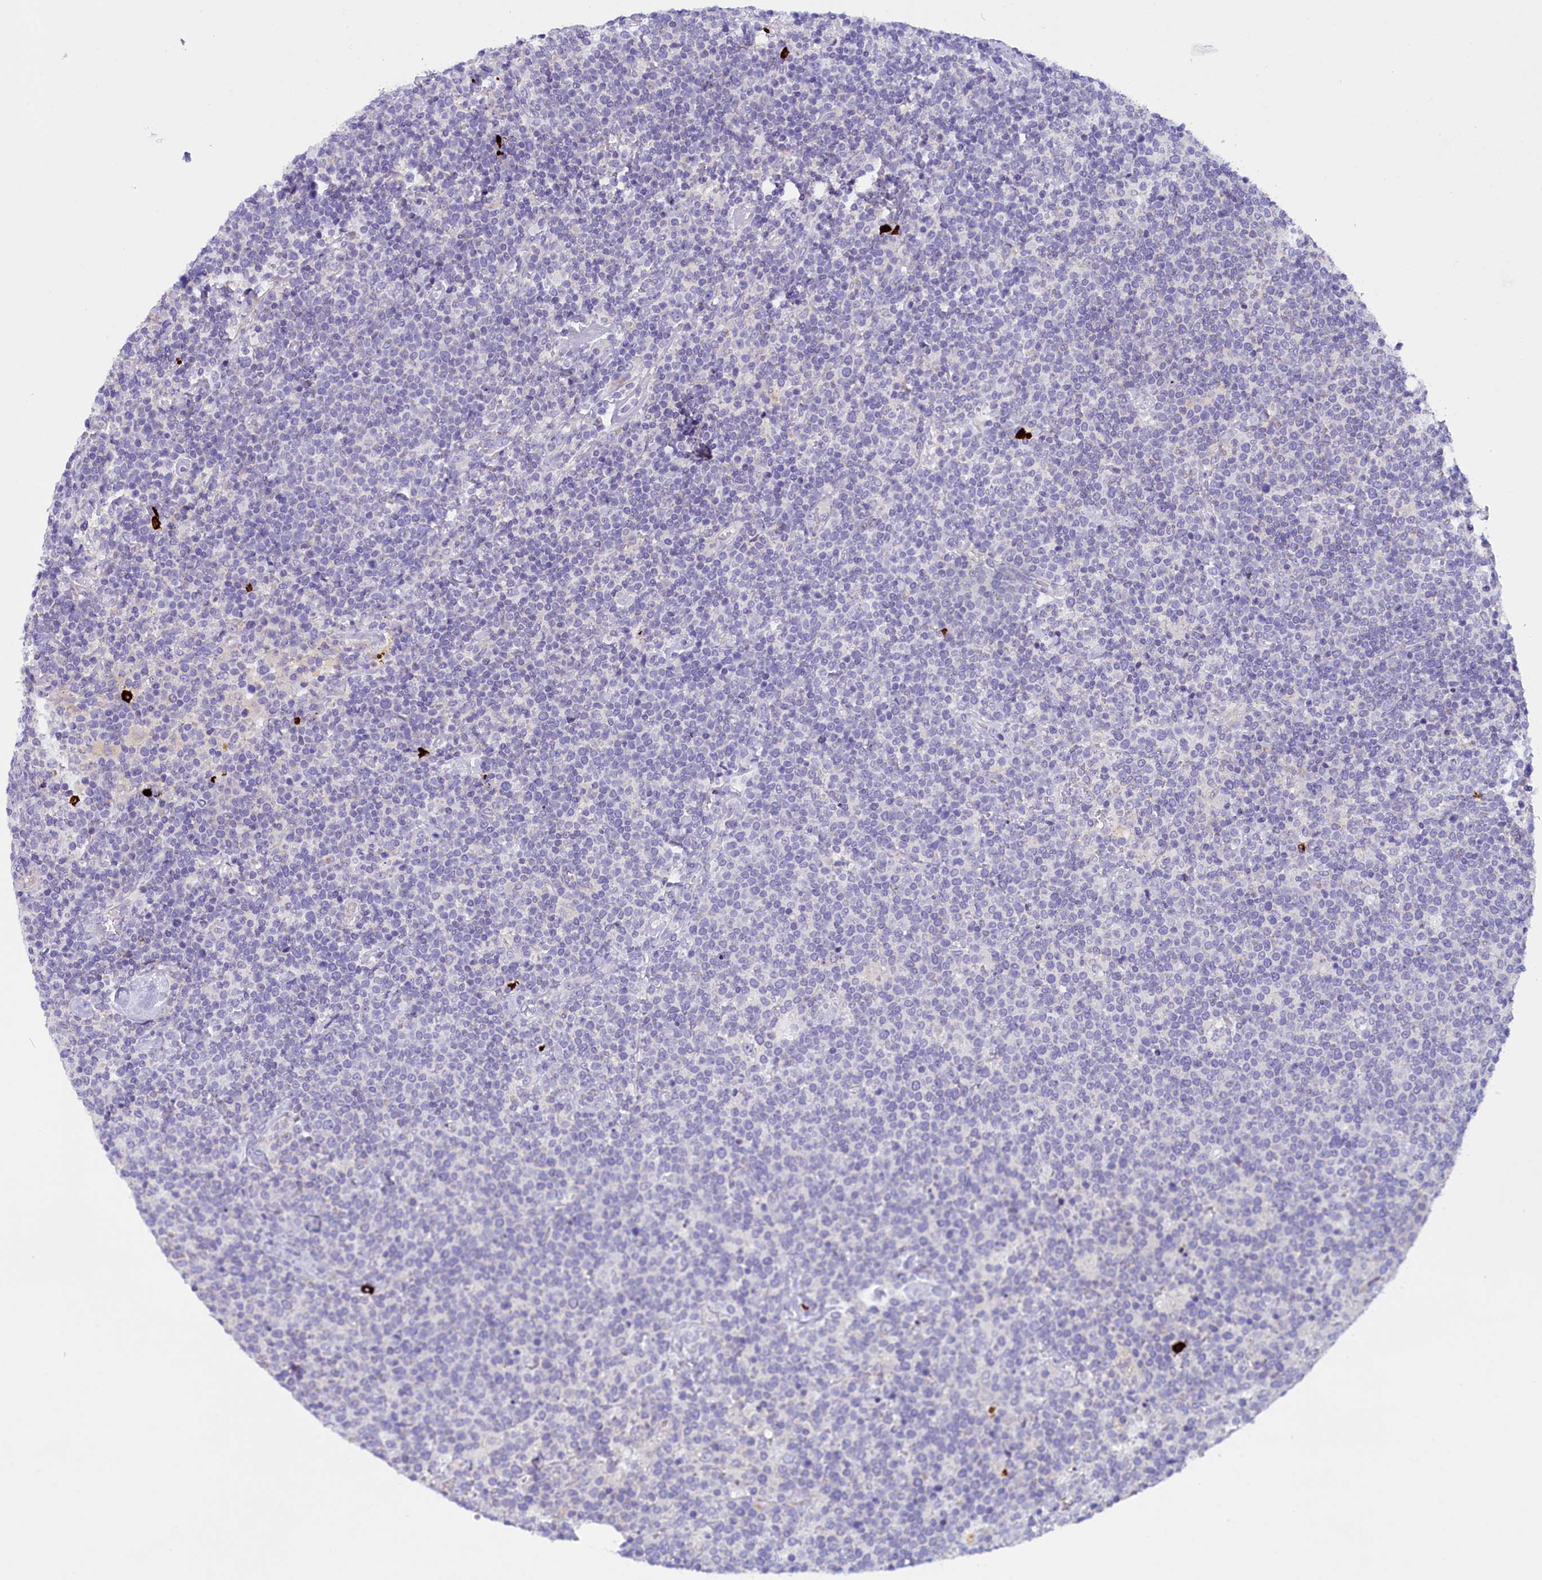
{"staining": {"intensity": "negative", "quantity": "none", "location": "none"}, "tissue": "lymphoma", "cell_type": "Tumor cells", "image_type": "cancer", "snomed": [{"axis": "morphology", "description": "Malignant lymphoma, non-Hodgkin's type, High grade"}, {"axis": "topography", "description": "Lymph node"}], "caption": "An image of high-grade malignant lymphoma, non-Hodgkin's type stained for a protein demonstrates no brown staining in tumor cells.", "gene": "RTTN", "patient": {"sex": "male", "age": 61}}